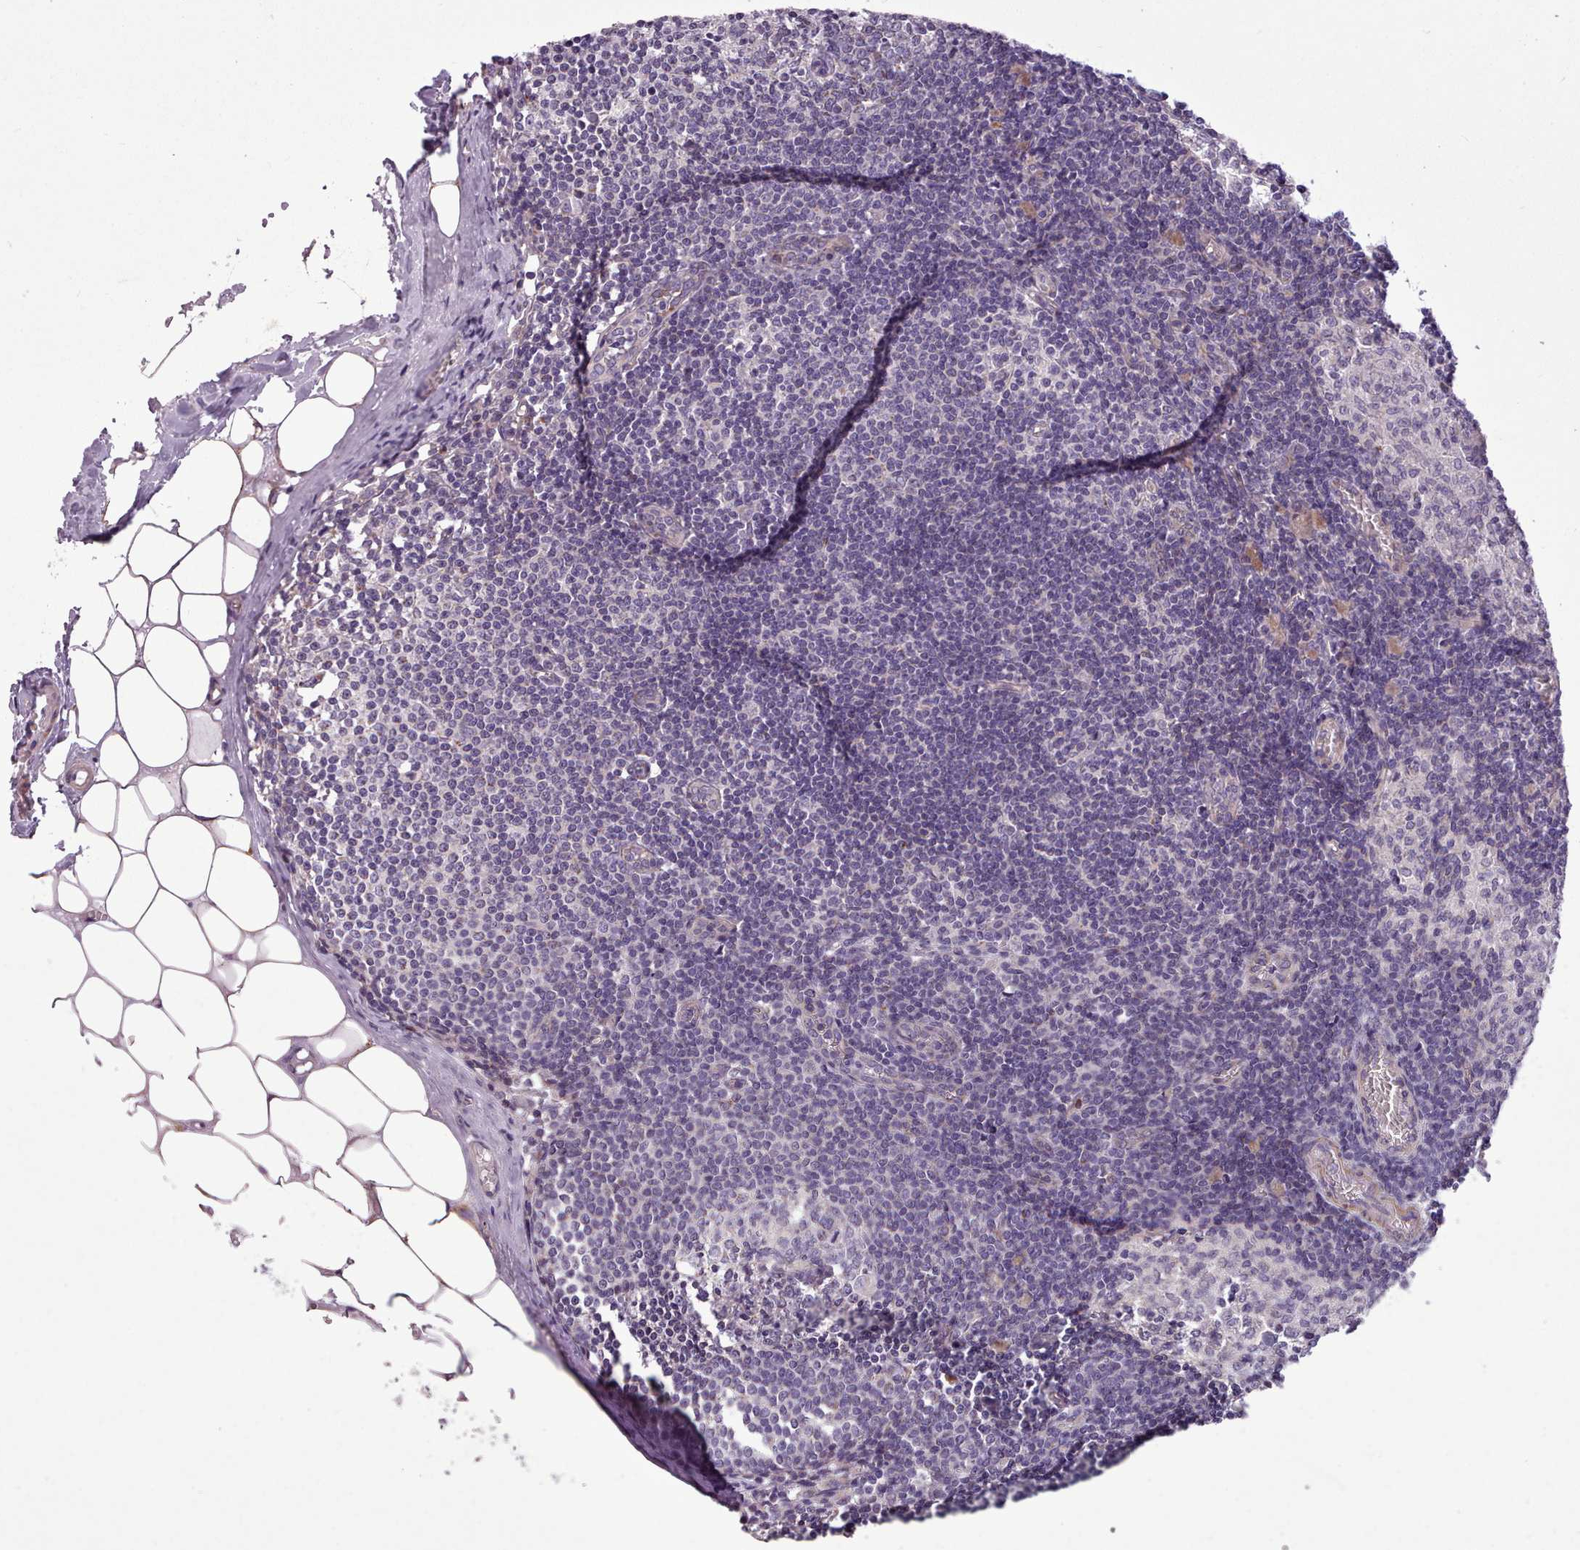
{"staining": {"intensity": "negative", "quantity": "none", "location": "none"}, "tissue": "lymph node", "cell_type": "Germinal center cells", "image_type": "normal", "snomed": [{"axis": "morphology", "description": "Normal tissue, NOS"}, {"axis": "topography", "description": "Lymph node"}], "caption": "IHC histopathology image of normal lymph node stained for a protein (brown), which exhibits no positivity in germinal center cells.", "gene": "AVL9", "patient": {"sex": "female", "age": 42}}